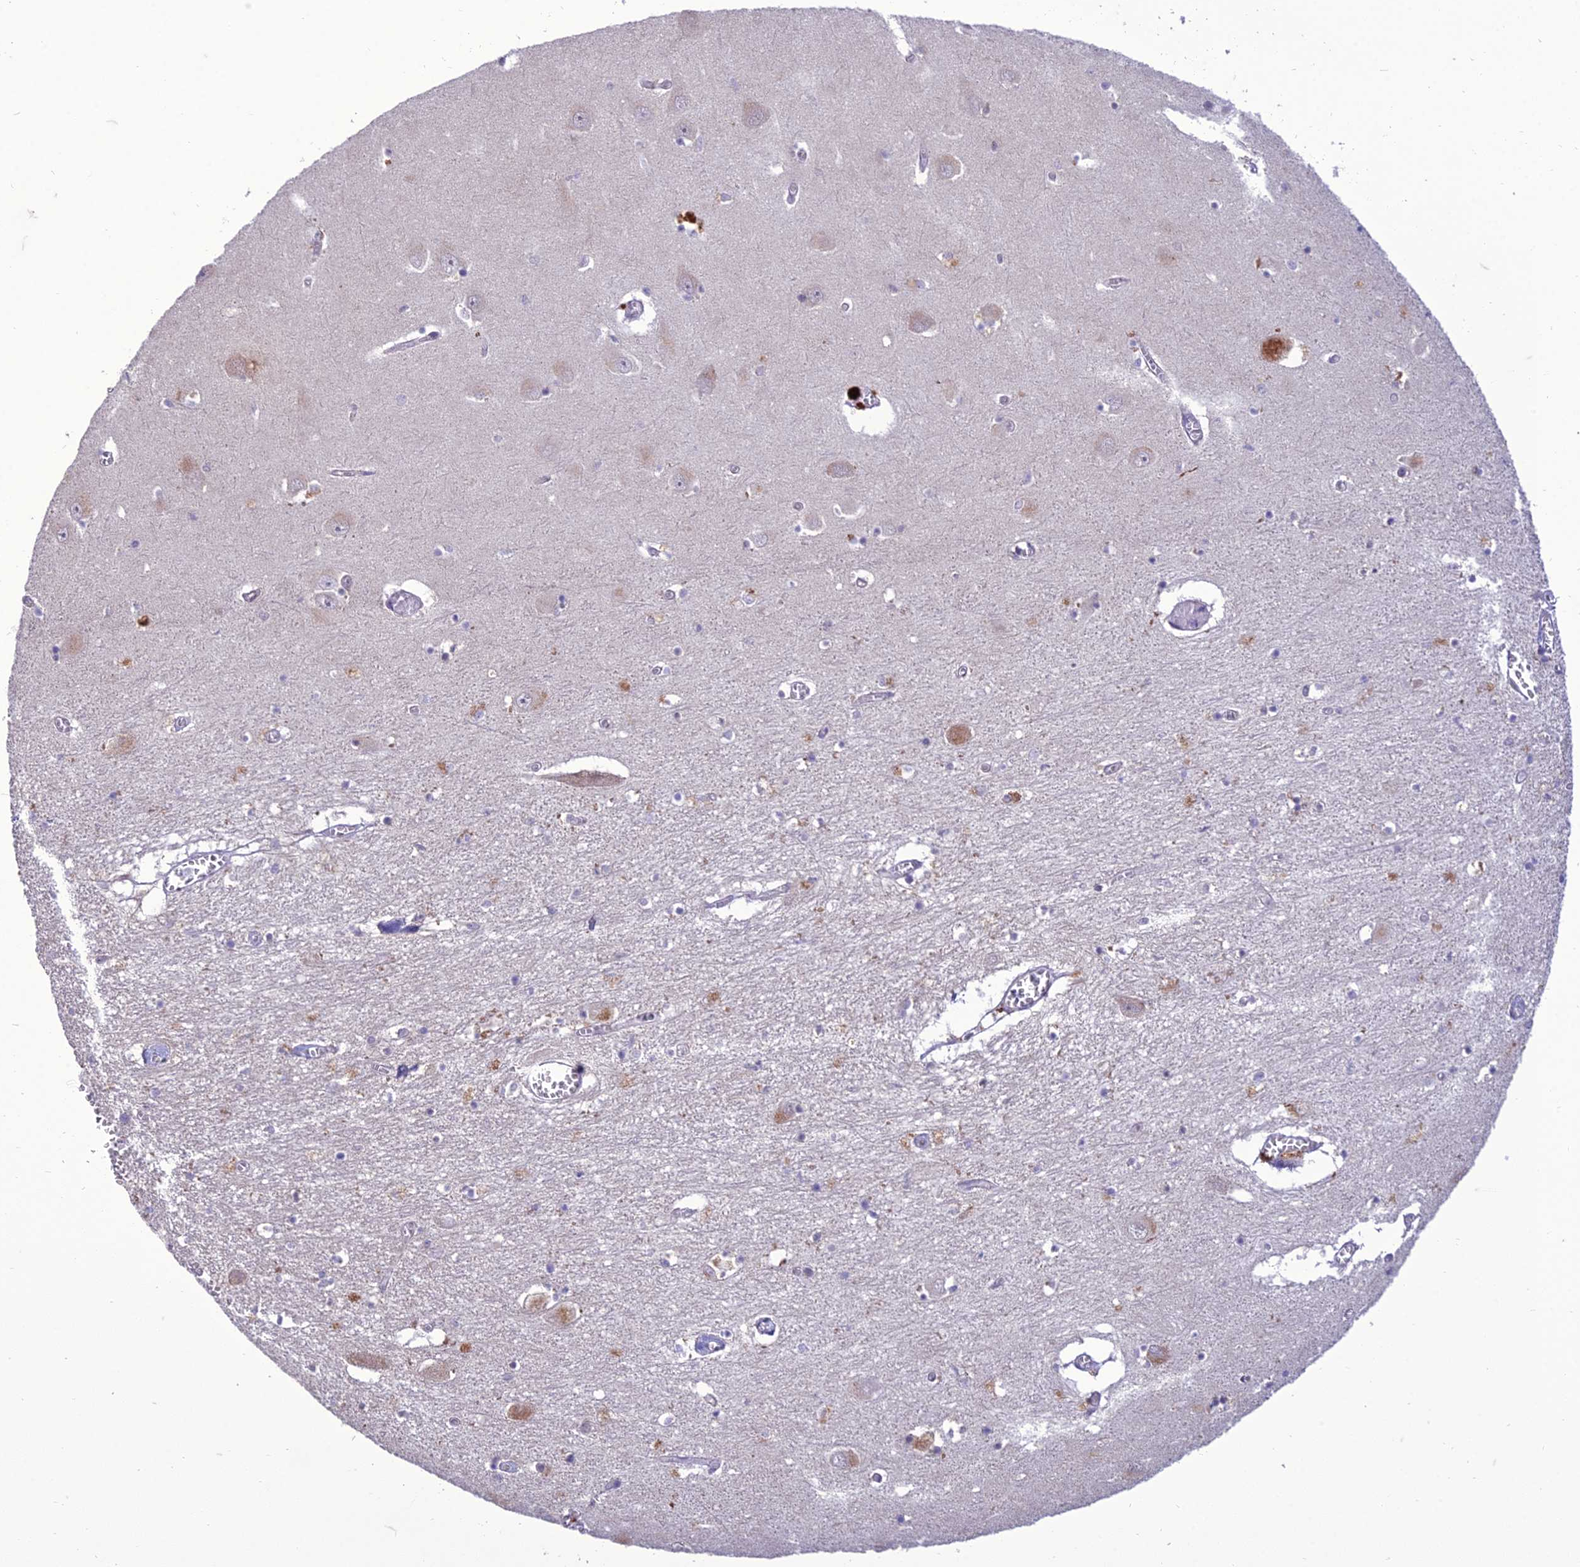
{"staining": {"intensity": "negative", "quantity": "none", "location": "none"}, "tissue": "hippocampus", "cell_type": "Glial cells", "image_type": "normal", "snomed": [{"axis": "morphology", "description": "Normal tissue, NOS"}, {"axis": "topography", "description": "Hippocampus"}], "caption": "This histopathology image is of benign hippocampus stained with immunohistochemistry (IHC) to label a protein in brown with the nuclei are counter-stained blue. There is no positivity in glial cells.", "gene": "RANBP3", "patient": {"sex": "male", "age": 70}}